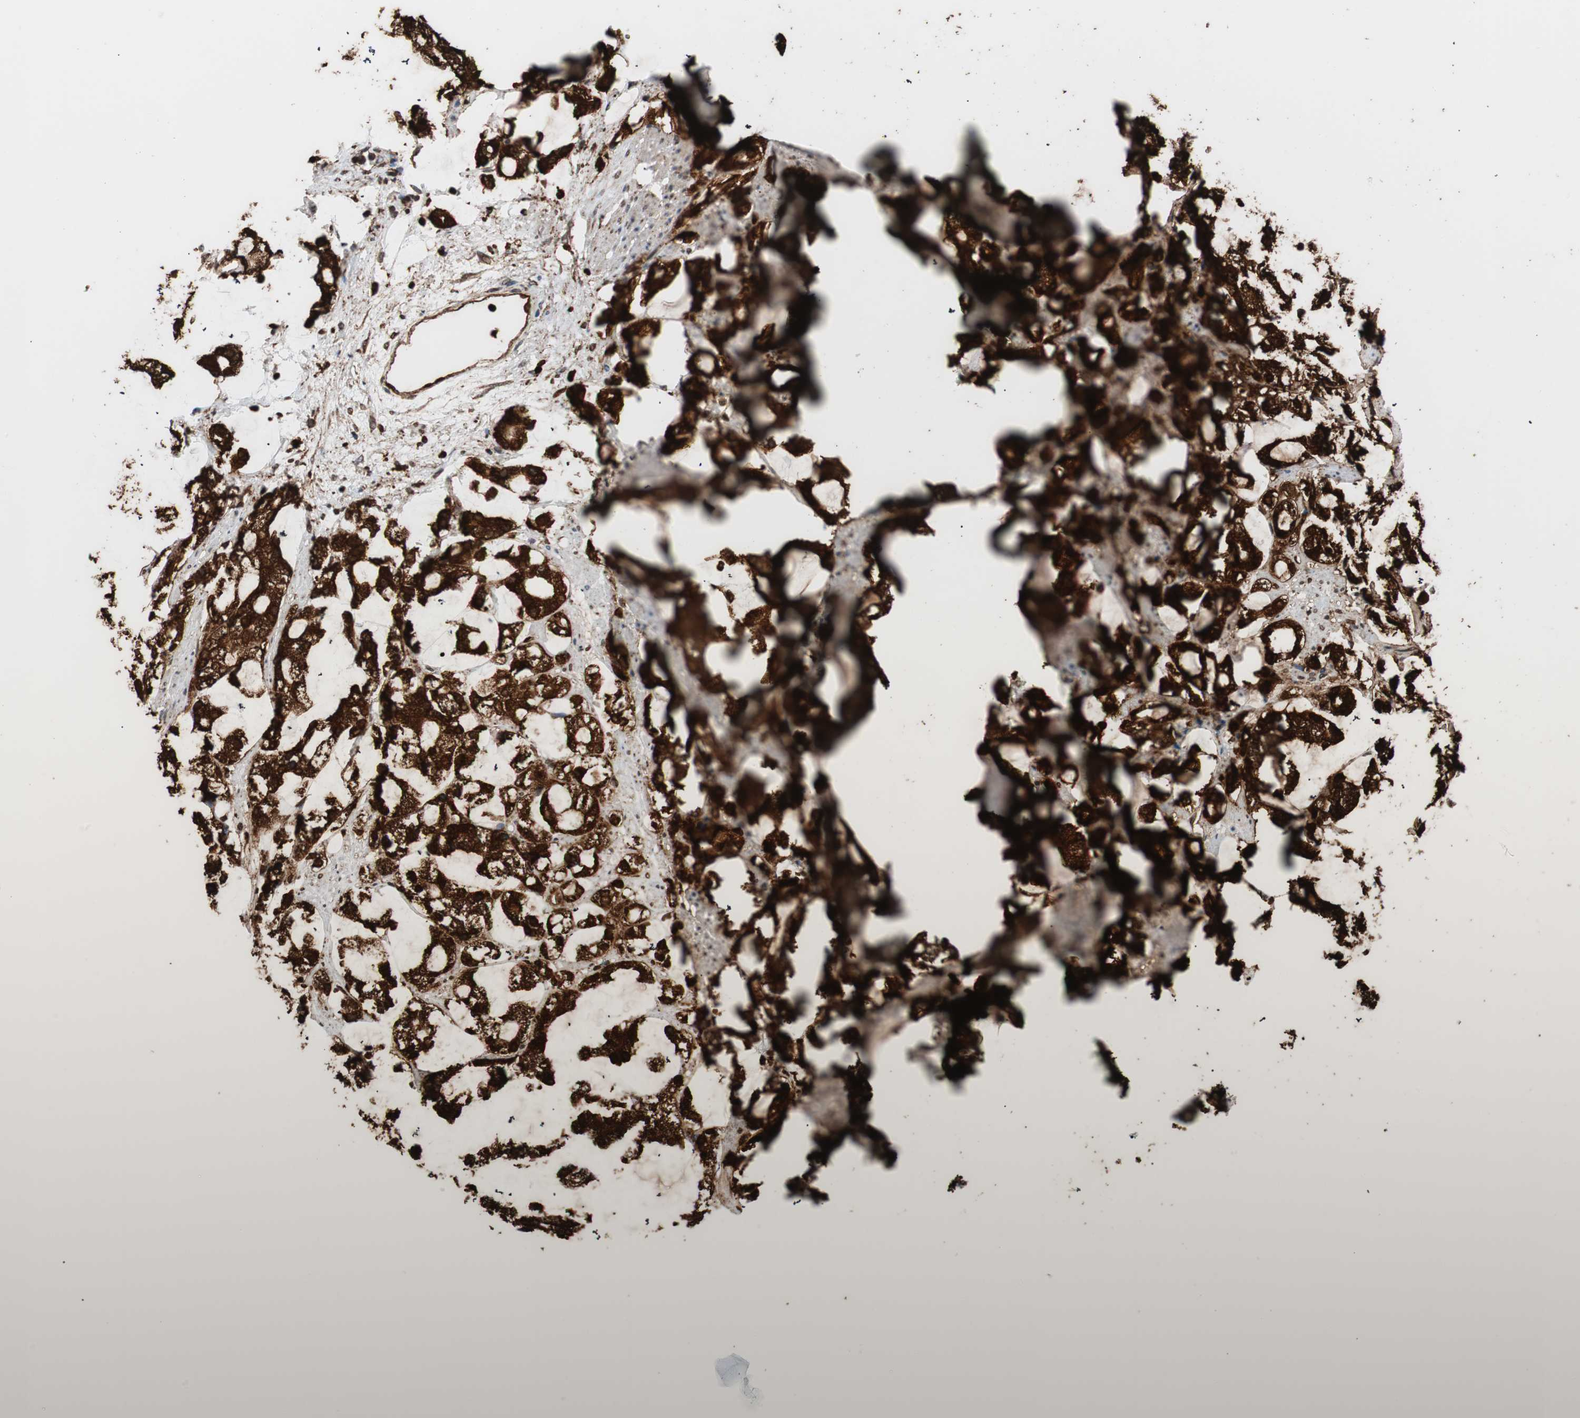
{"staining": {"intensity": "strong", "quantity": ">75%", "location": "cytoplasmic/membranous"}, "tissue": "prostate cancer", "cell_type": "Tumor cells", "image_type": "cancer", "snomed": [{"axis": "morphology", "description": "Adenocarcinoma, High grade"}, {"axis": "topography", "description": "Prostate"}], "caption": "Adenocarcinoma (high-grade) (prostate) was stained to show a protein in brown. There is high levels of strong cytoplasmic/membranous staining in about >75% of tumor cells.", "gene": "LAMP1", "patient": {"sex": "male", "age": 85}}